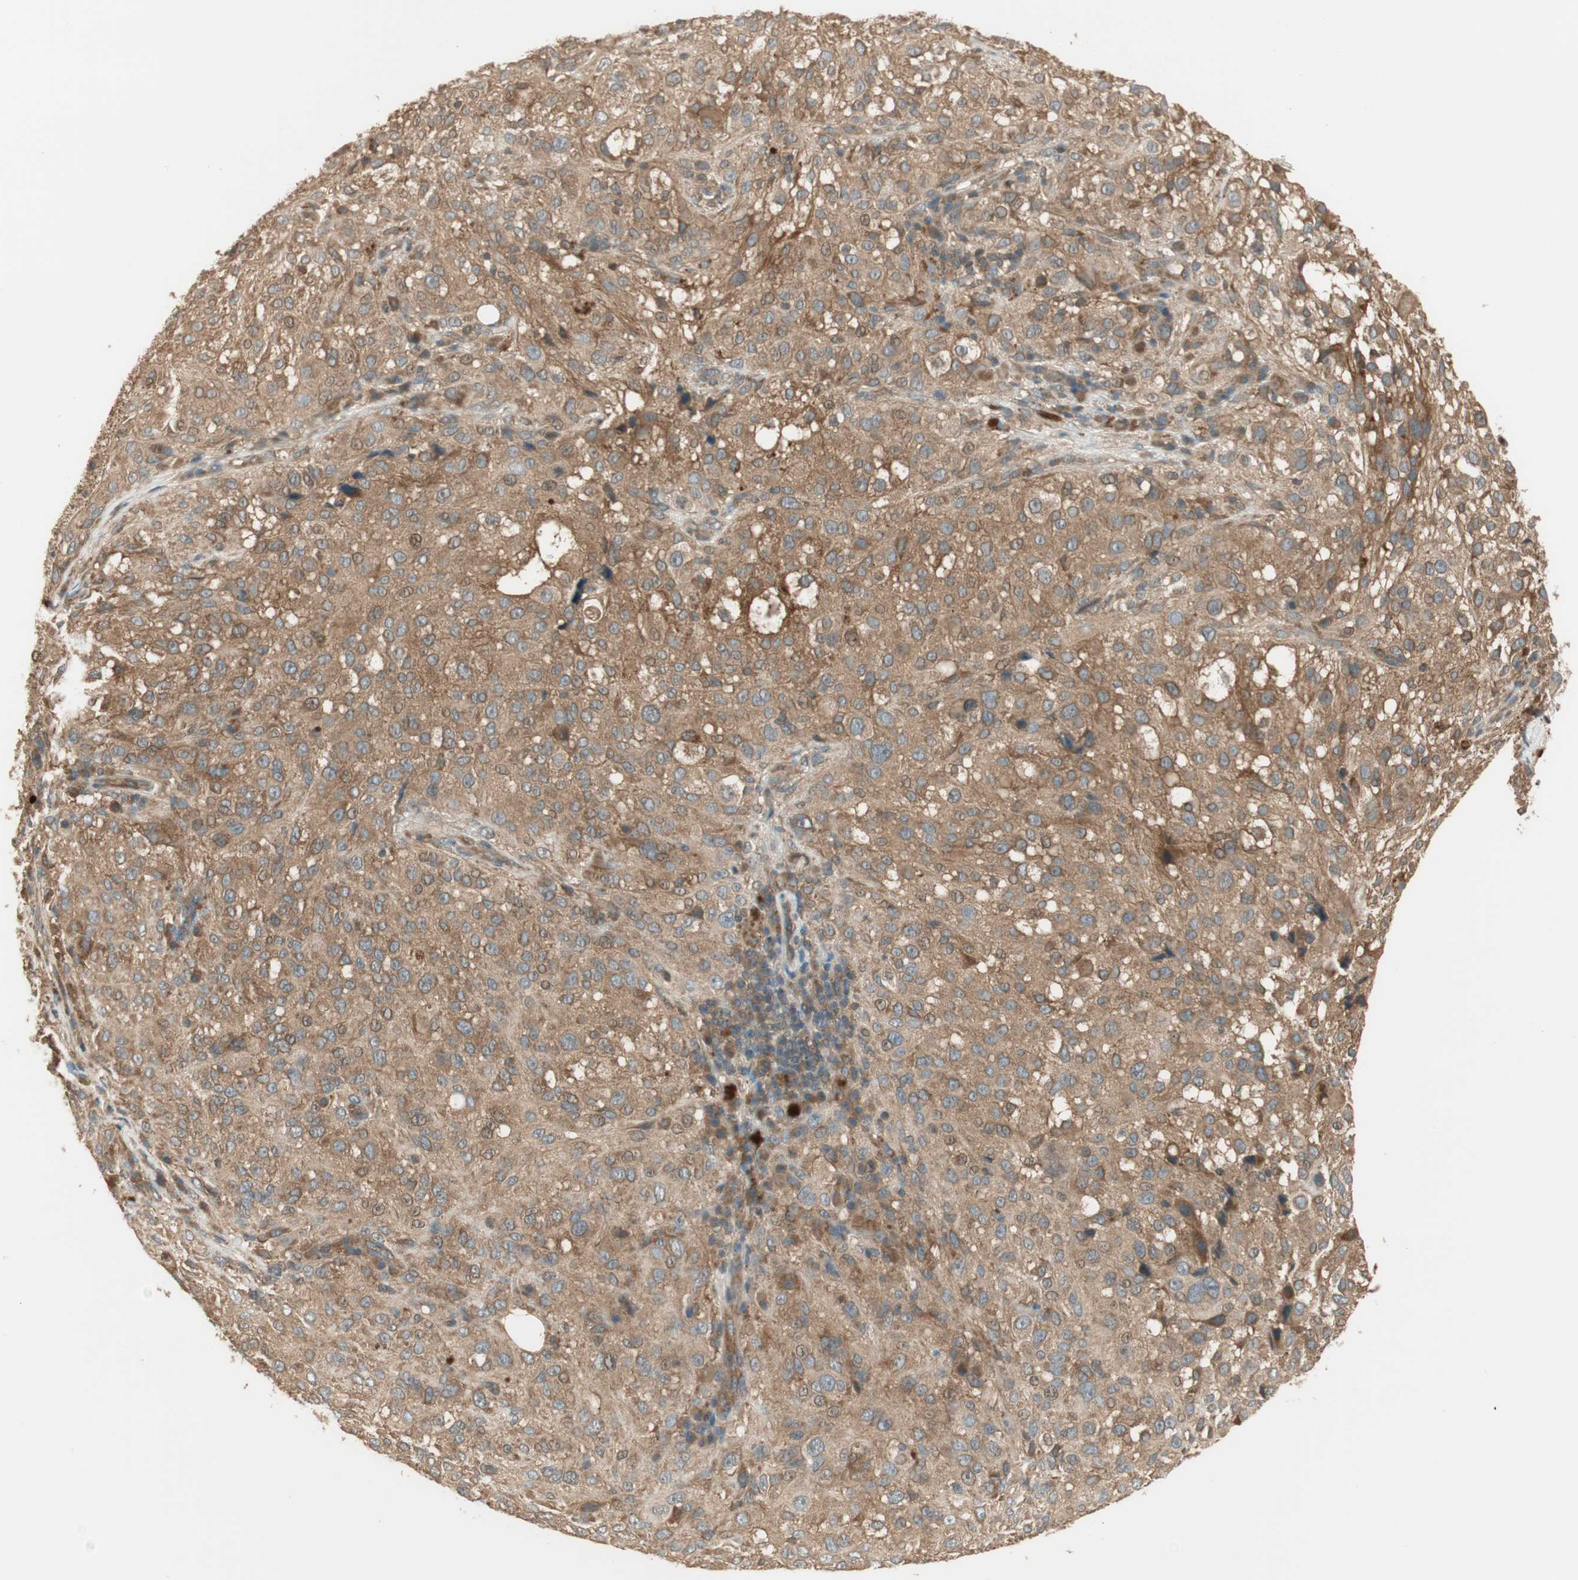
{"staining": {"intensity": "moderate", "quantity": ">75%", "location": "cytoplasmic/membranous"}, "tissue": "melanoma", "cell_type": "Tumor cells", "image_type": "cancer", "snomed": [{"axis": "morphology", "description": "Necrosis, NOS"}, {"axis": "morphology", "description": "Malignant melanoma, NOS"}, {"axis": "topography", "description": "Skin"}], "caption": "There is medium levels of moderate cytoplasmic/membranous expression in tumor cells of malignant melanoma, as demonstrated by immunohistochemical staining (brown color).", "gene": "PFDN5", "patient": {"sex": "female", "age": 87}}